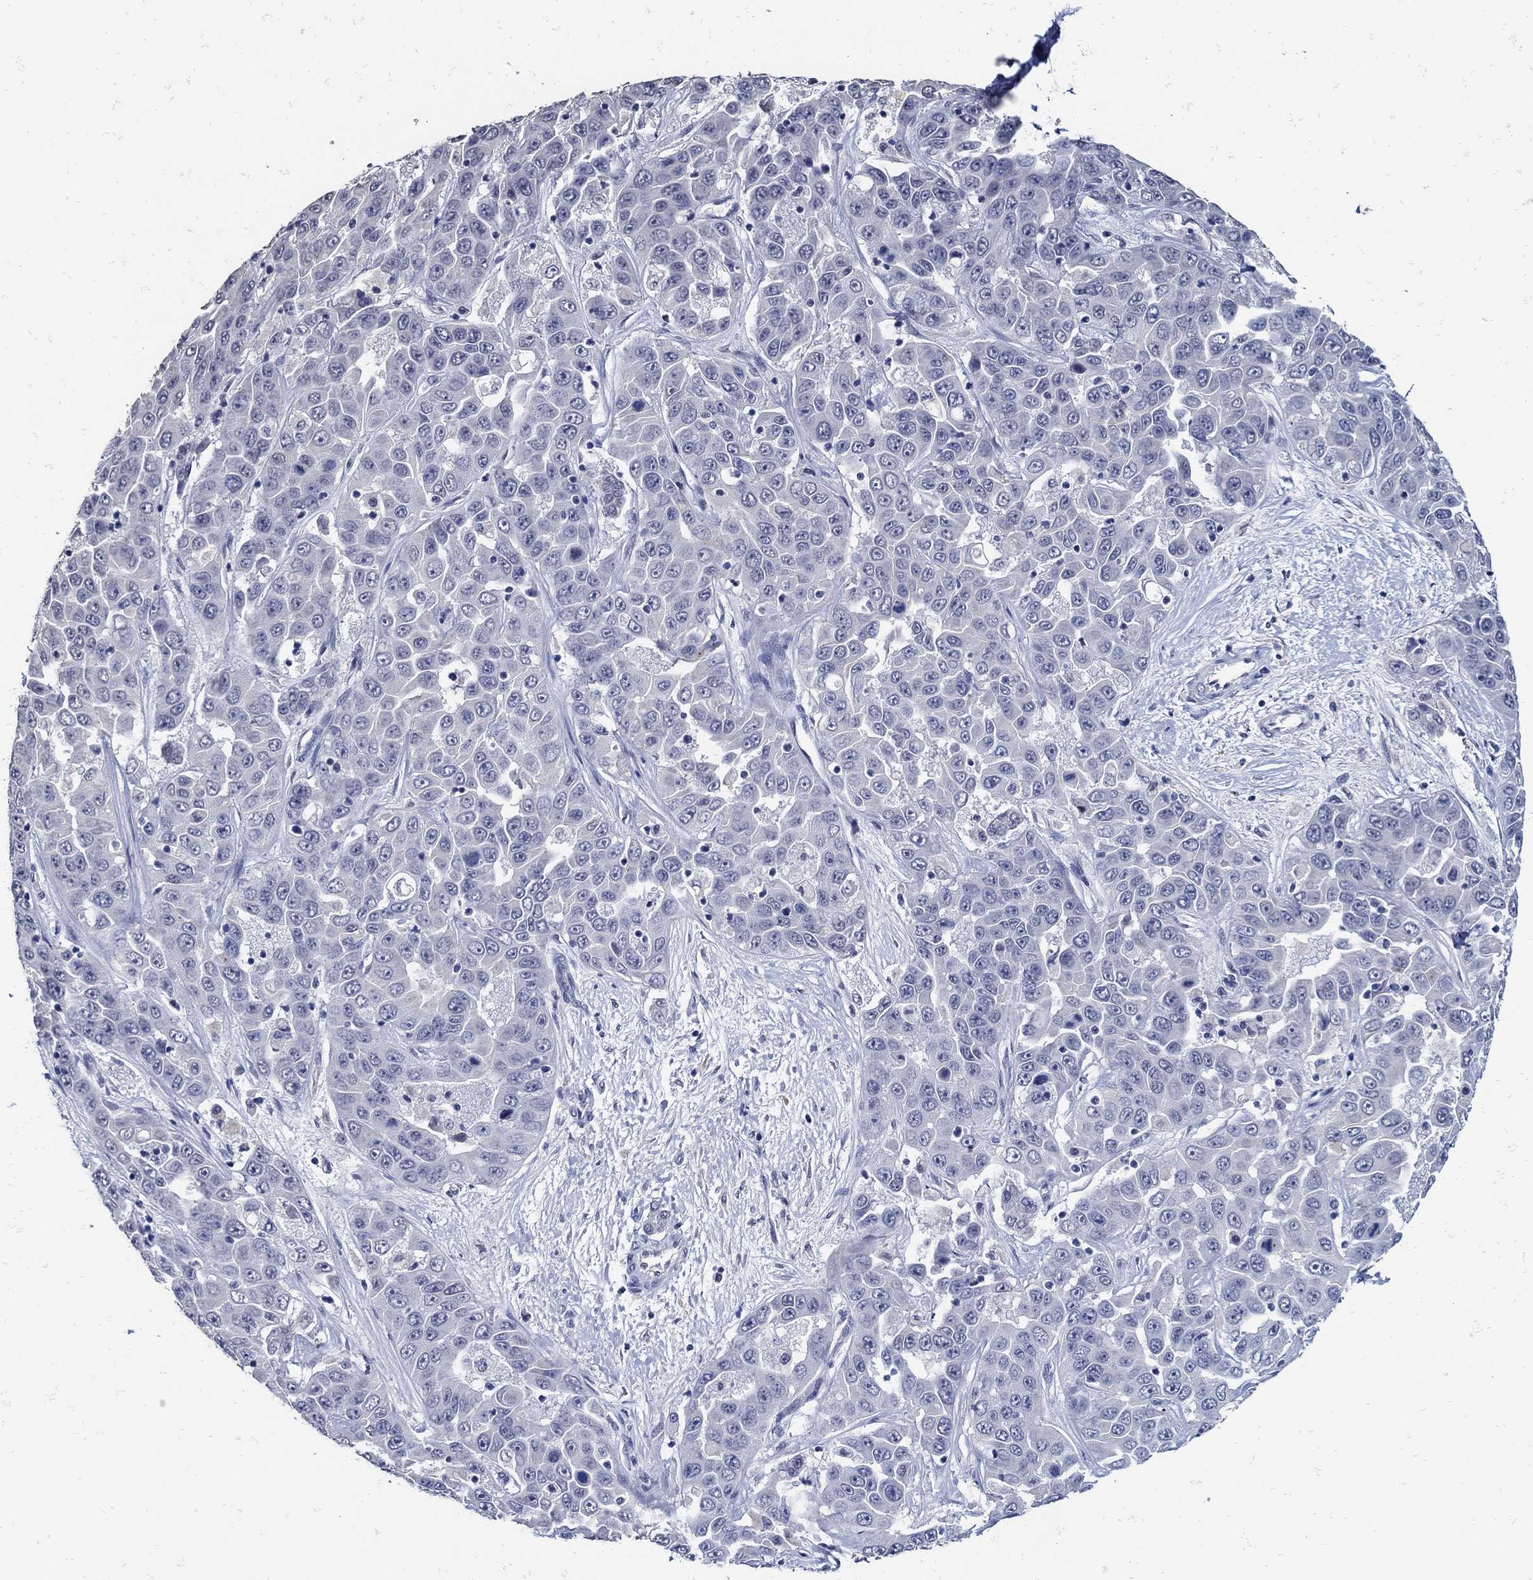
{"staining": {"intensity": "negative", "quantity": "none", "location": "none"}, "tissue": "liver cancer", "cell_type": "Tumor cells", "image_type": "cancer", "snomed": [{"axis": "morphology", "description": "Cholangiocarcinoma"}, {"axis": "topography", "description": "Liver"}], "caption": "Immunohistochemistry (IHC) histopathology image of neoplastic tissue: cholangiocarcinoma (liver) stained with DAB reveals no significant protein staining in tumor cells.", "gene": "KCNN3", "patient": {"sex": "female", "age": 52}}